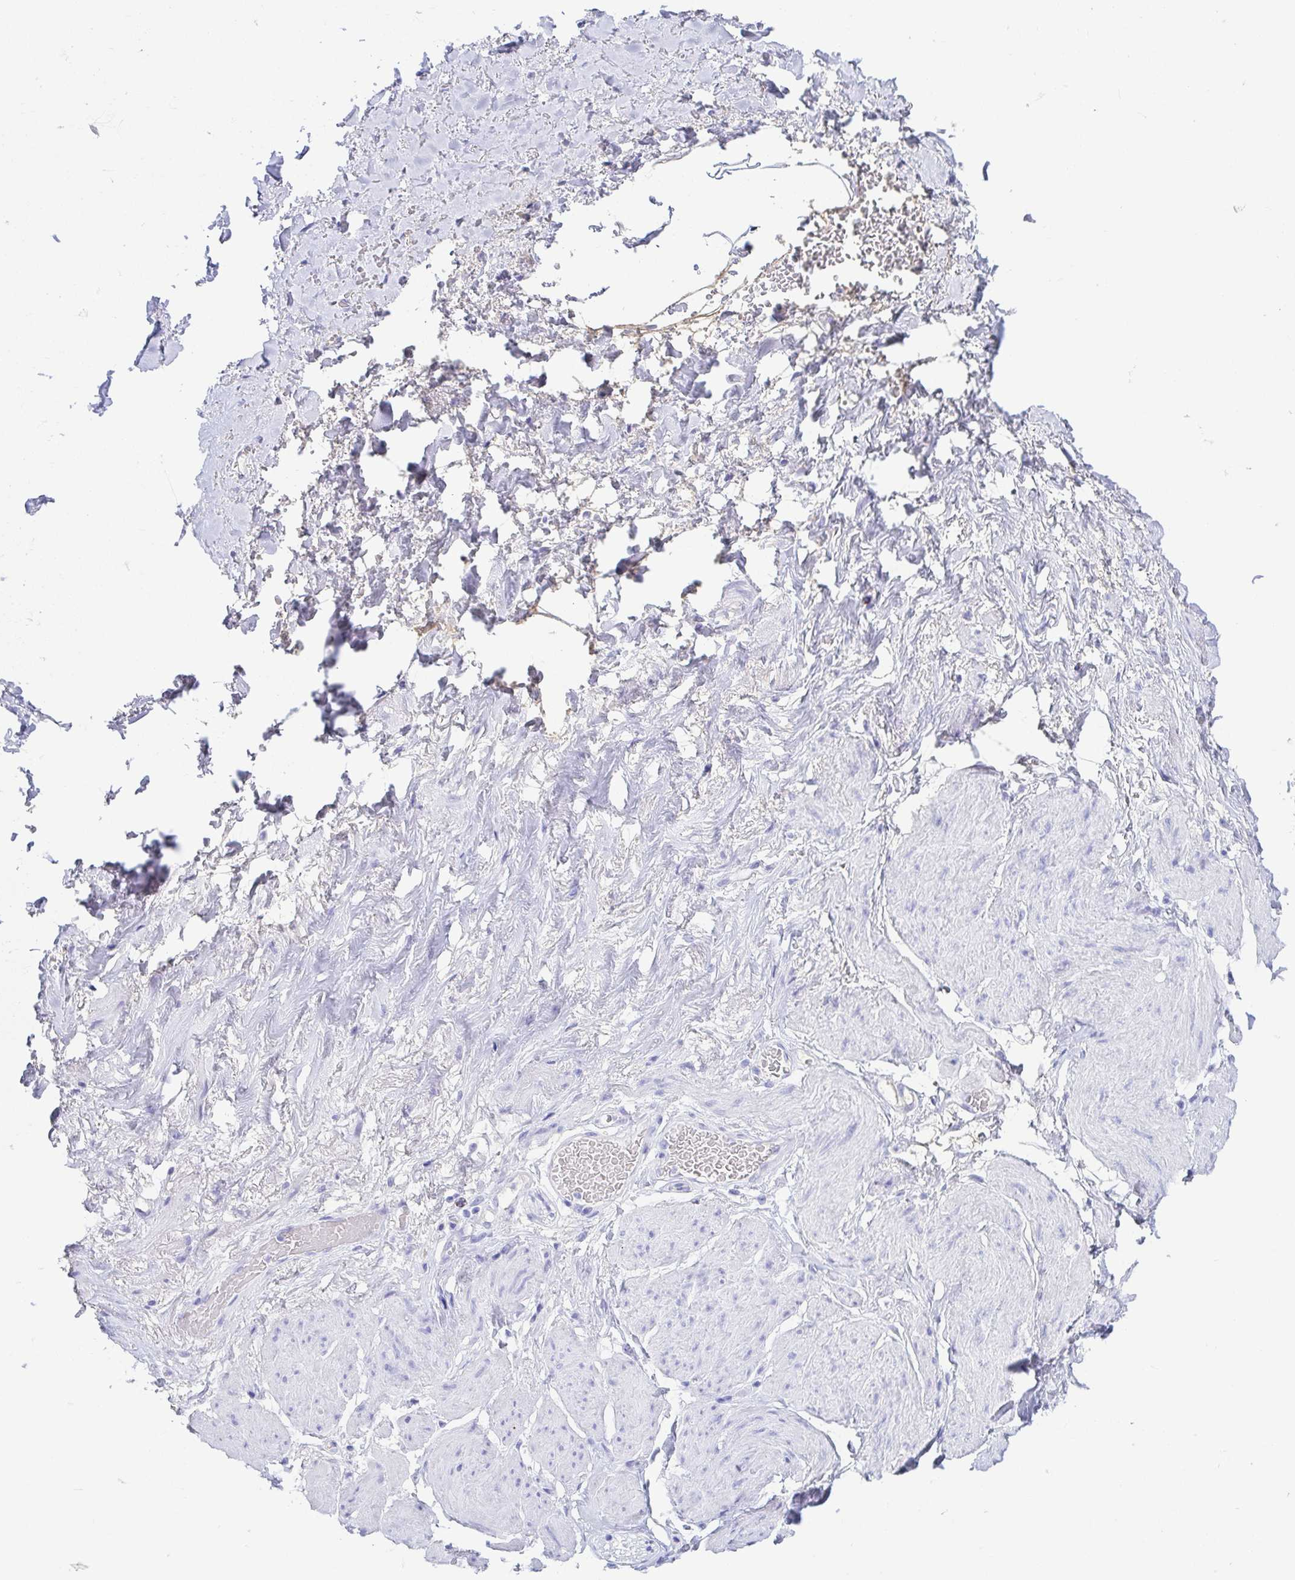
{"staining": {"intensity": "negative", "quantity": "none", "location": "none"}, "tissue": "adipose tissue", "cell_type": "Adipocytes", "image_type": "normal", "snomed": [{"axis": "morphology", "description": "Normal tissue, NOS"}, {"axis": "topography", "description": "Vagina"}, {"axis": "topography", "description": "Peripheral nerve tissue"}], "caption": "Human adipose tissue stained for a protein using immunohistochemistry (IHC) demonstrates no expression in adipocytes.", "gene": "GKN1", "patient": {"sex": "female", "age": 71}}